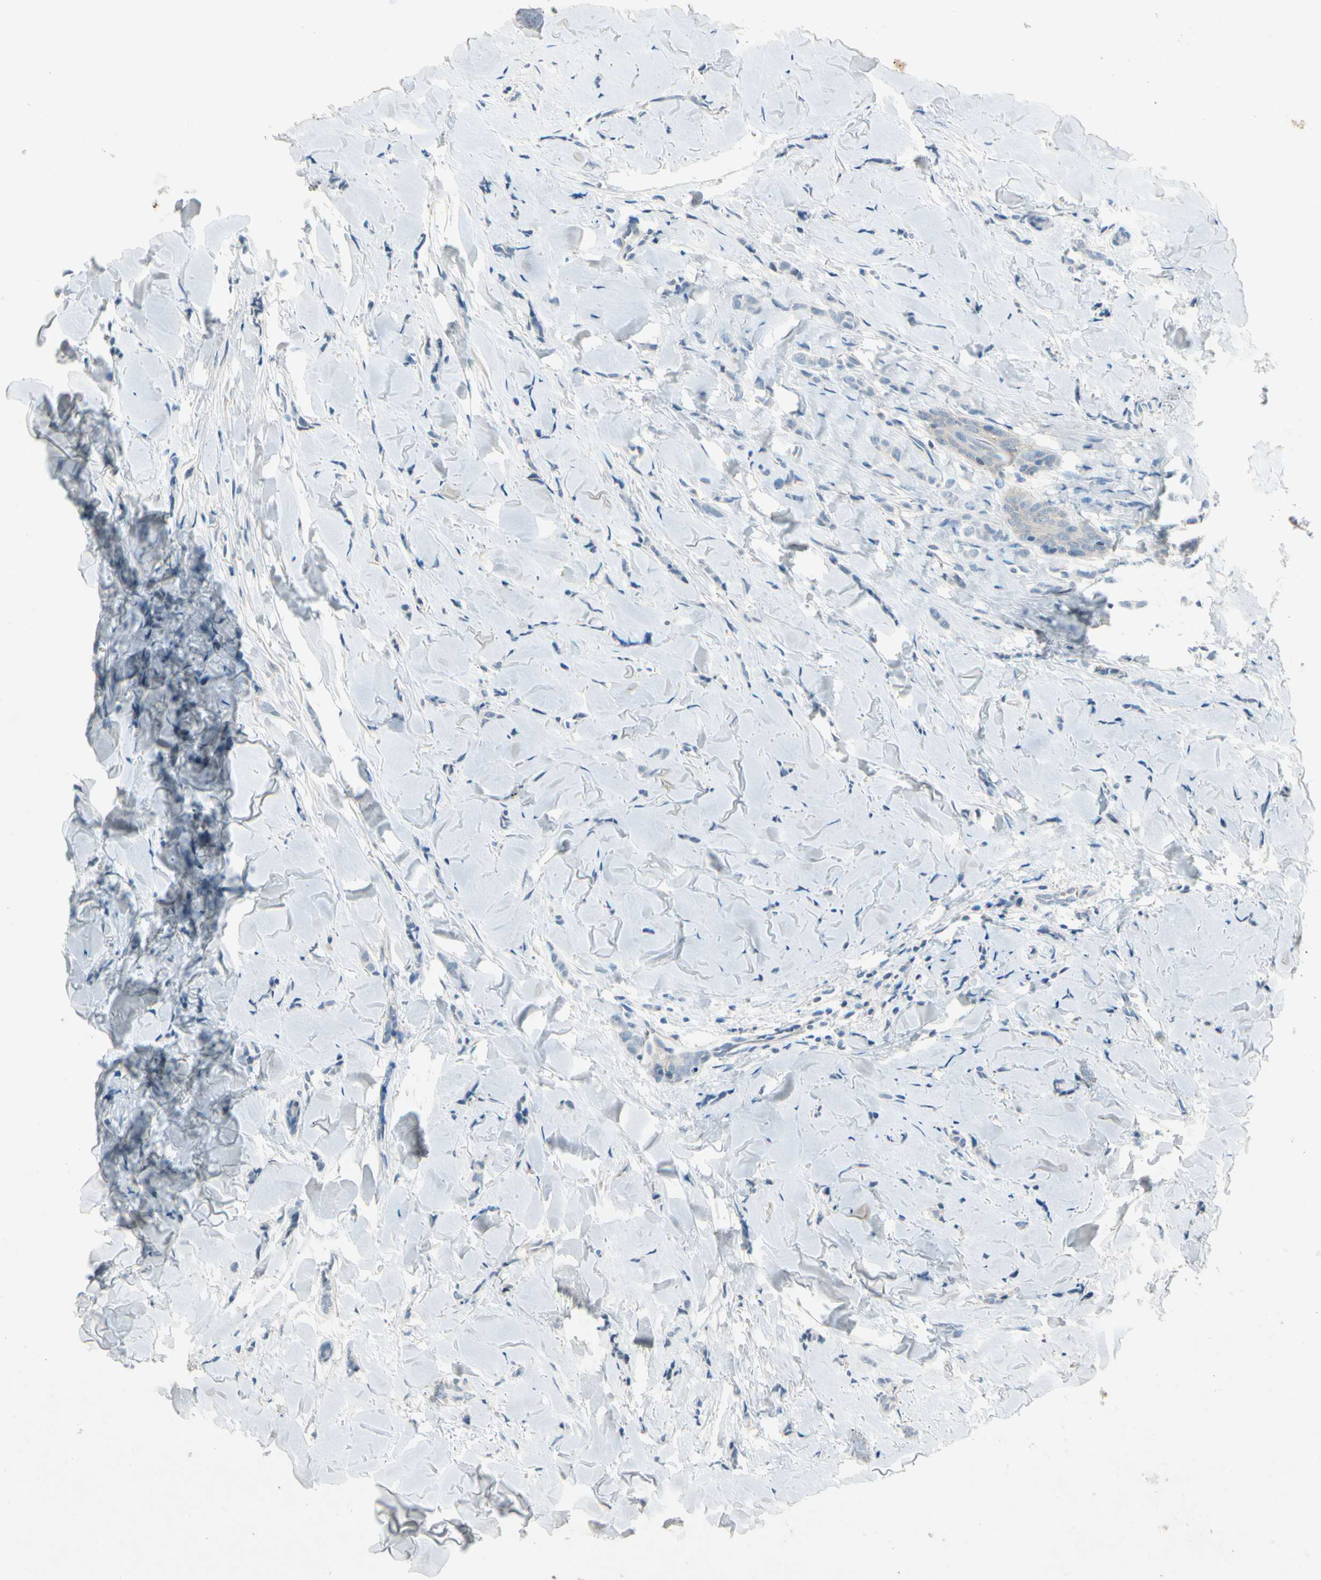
{"staining": {"intensity": "weak", "quantity": "<25%", "location": "cytoplasmic/membranous"}, "tissue": "breast cancer", "cell_type": "Tumor cells", "image_type": "cancer", "snomed": [{"axis": "morphology", "description": "Lobular carcinoma"}, {"axis": "topography", "description": "Skin"}, {"axis": "topography", "description": "Breast"}], "caption": "Tumor cells show no significant staining in breast cancer. (Brightfield microscopy of DAB immunohistochemistry at high magnification).", "gene": "SERPIND1", "patient": {"sex": "female", "age": 46}}